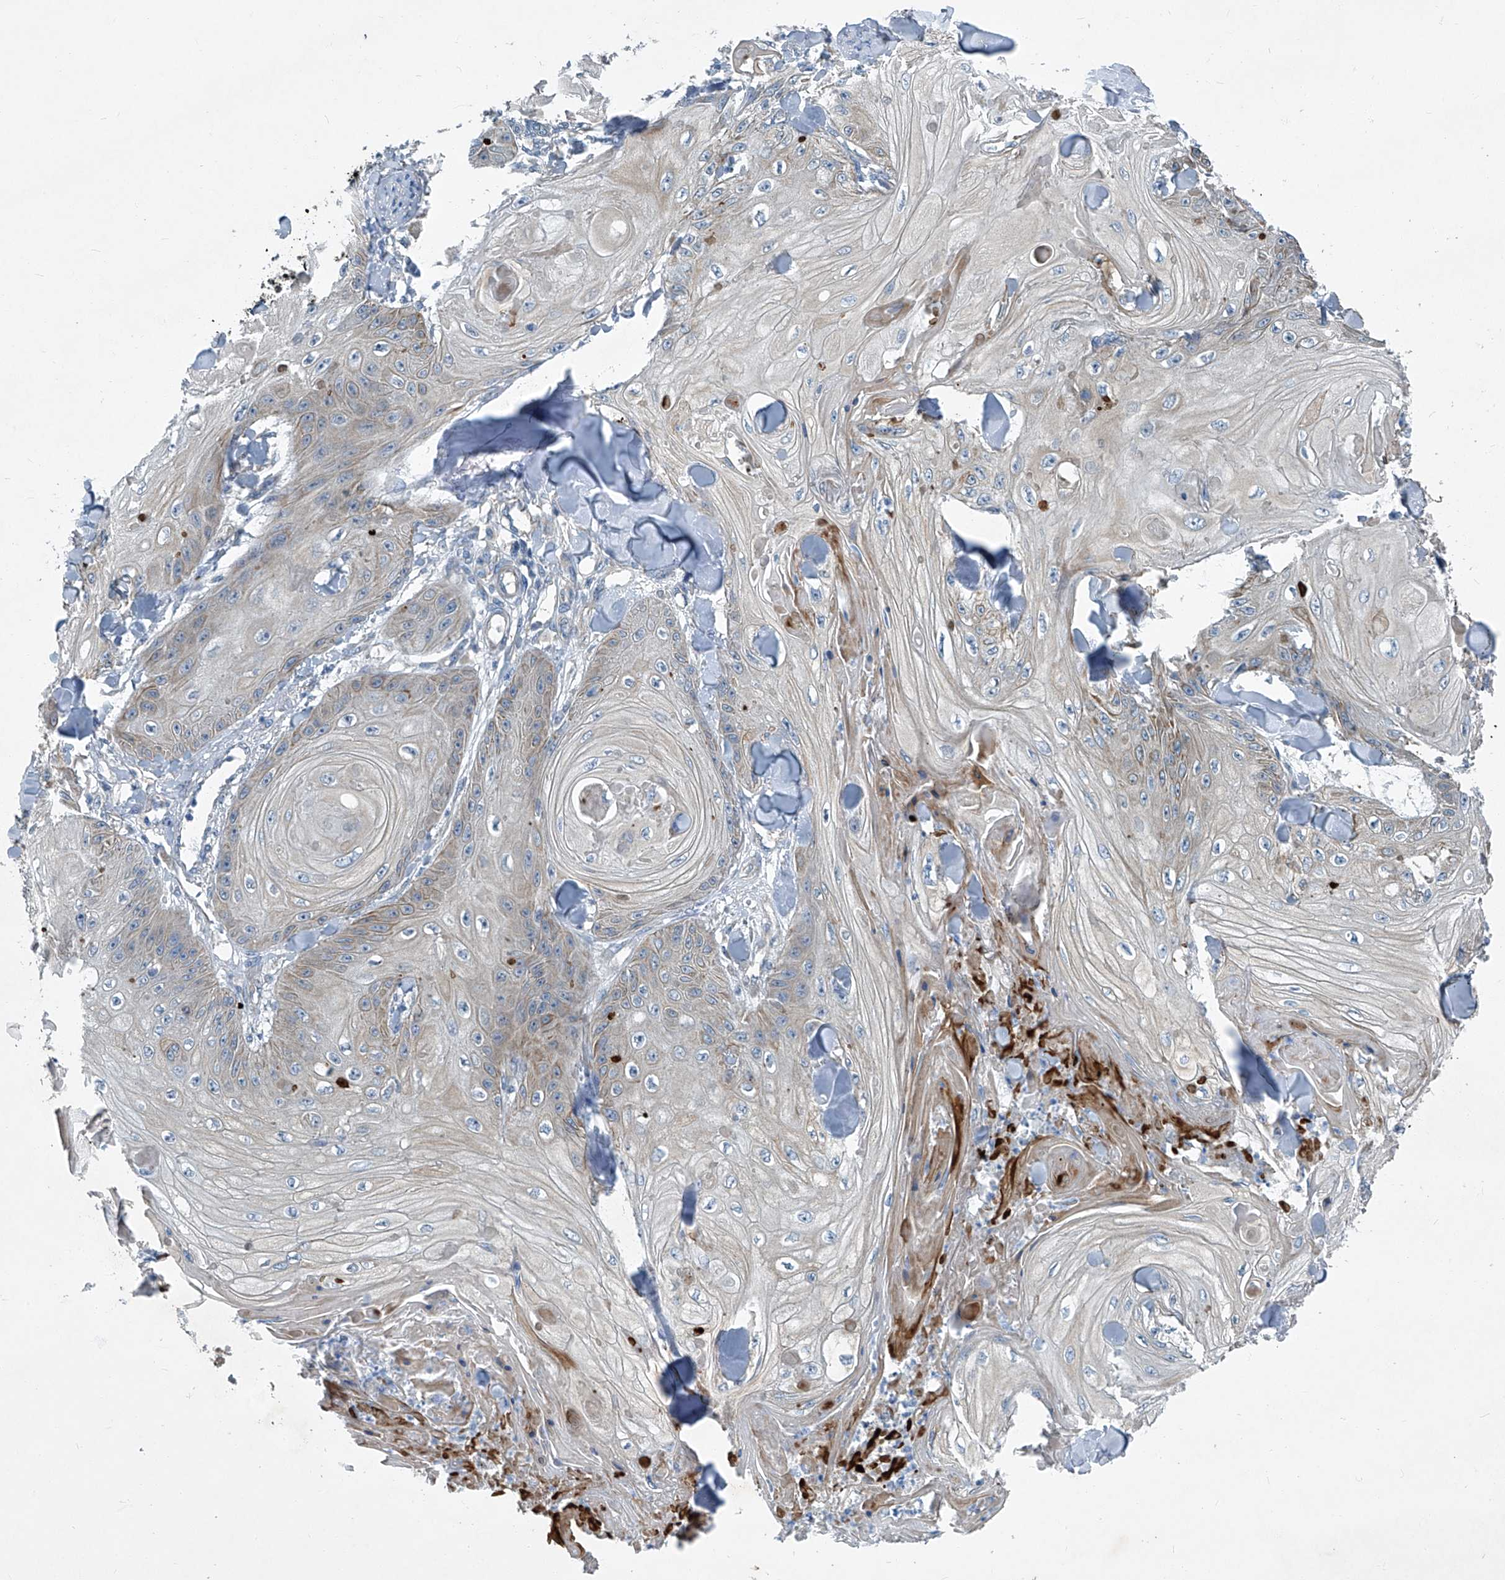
{"staining": {"intensity": "weak", "quantity": "<25%", "location": "cytoplasmic/membranous"}, "tissue": "skin cancer", "cell_type": "Tumor cells", "image_type": "cancer", "snomed": [{"axis": "morphology", "description": "Squamous cell carcinoma, NOS"}, {"axis": "topography", "description": "Skin"}], "caption": "Skin cancer stained for a protein using immunohistochemistry demonstrates no expression tumor cells.", "gene": "SLC26A11", "patient": {"sex": "male", "age": 74}}